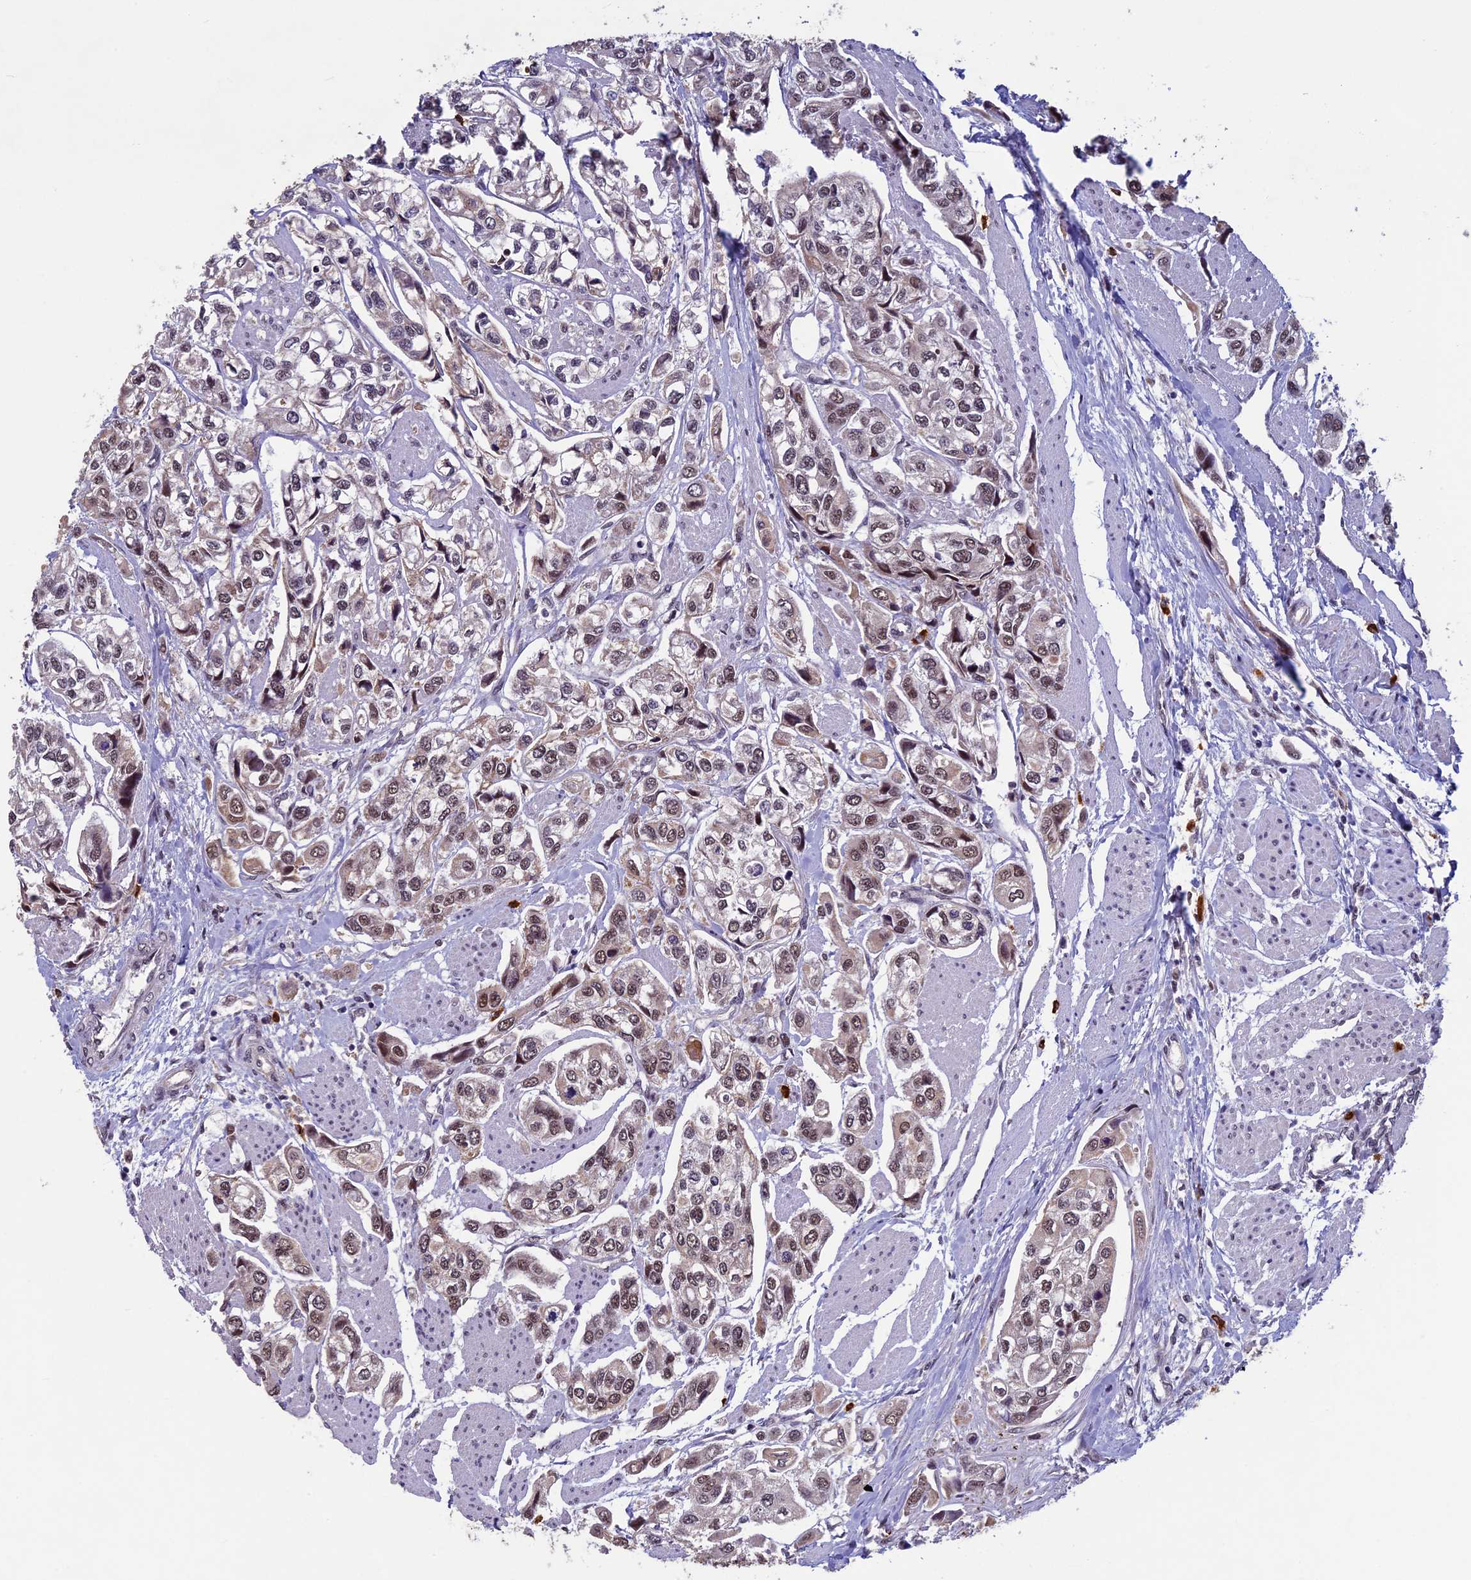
{"staining": {"intensity": "moderate", "quantity": ">75%", "location": "nuclear"}, "tissue": "urothelial cancer", "cell_type": "Tumor cells", "image_type": "cancer", "snomed": [{"axis": "morphology", "description": "Urothelial carcinoma, High grade"}, {"axis": "topography", "description": "Urinary bladder"}], "caption": "Immunohistochemical staining of human urothelial cancer reveals medium levels of moderate nuclear protein staining in approximately >75% of tumor cells.", "gene": "RNF40", "patient": {"sex": "male", "age": 67}}